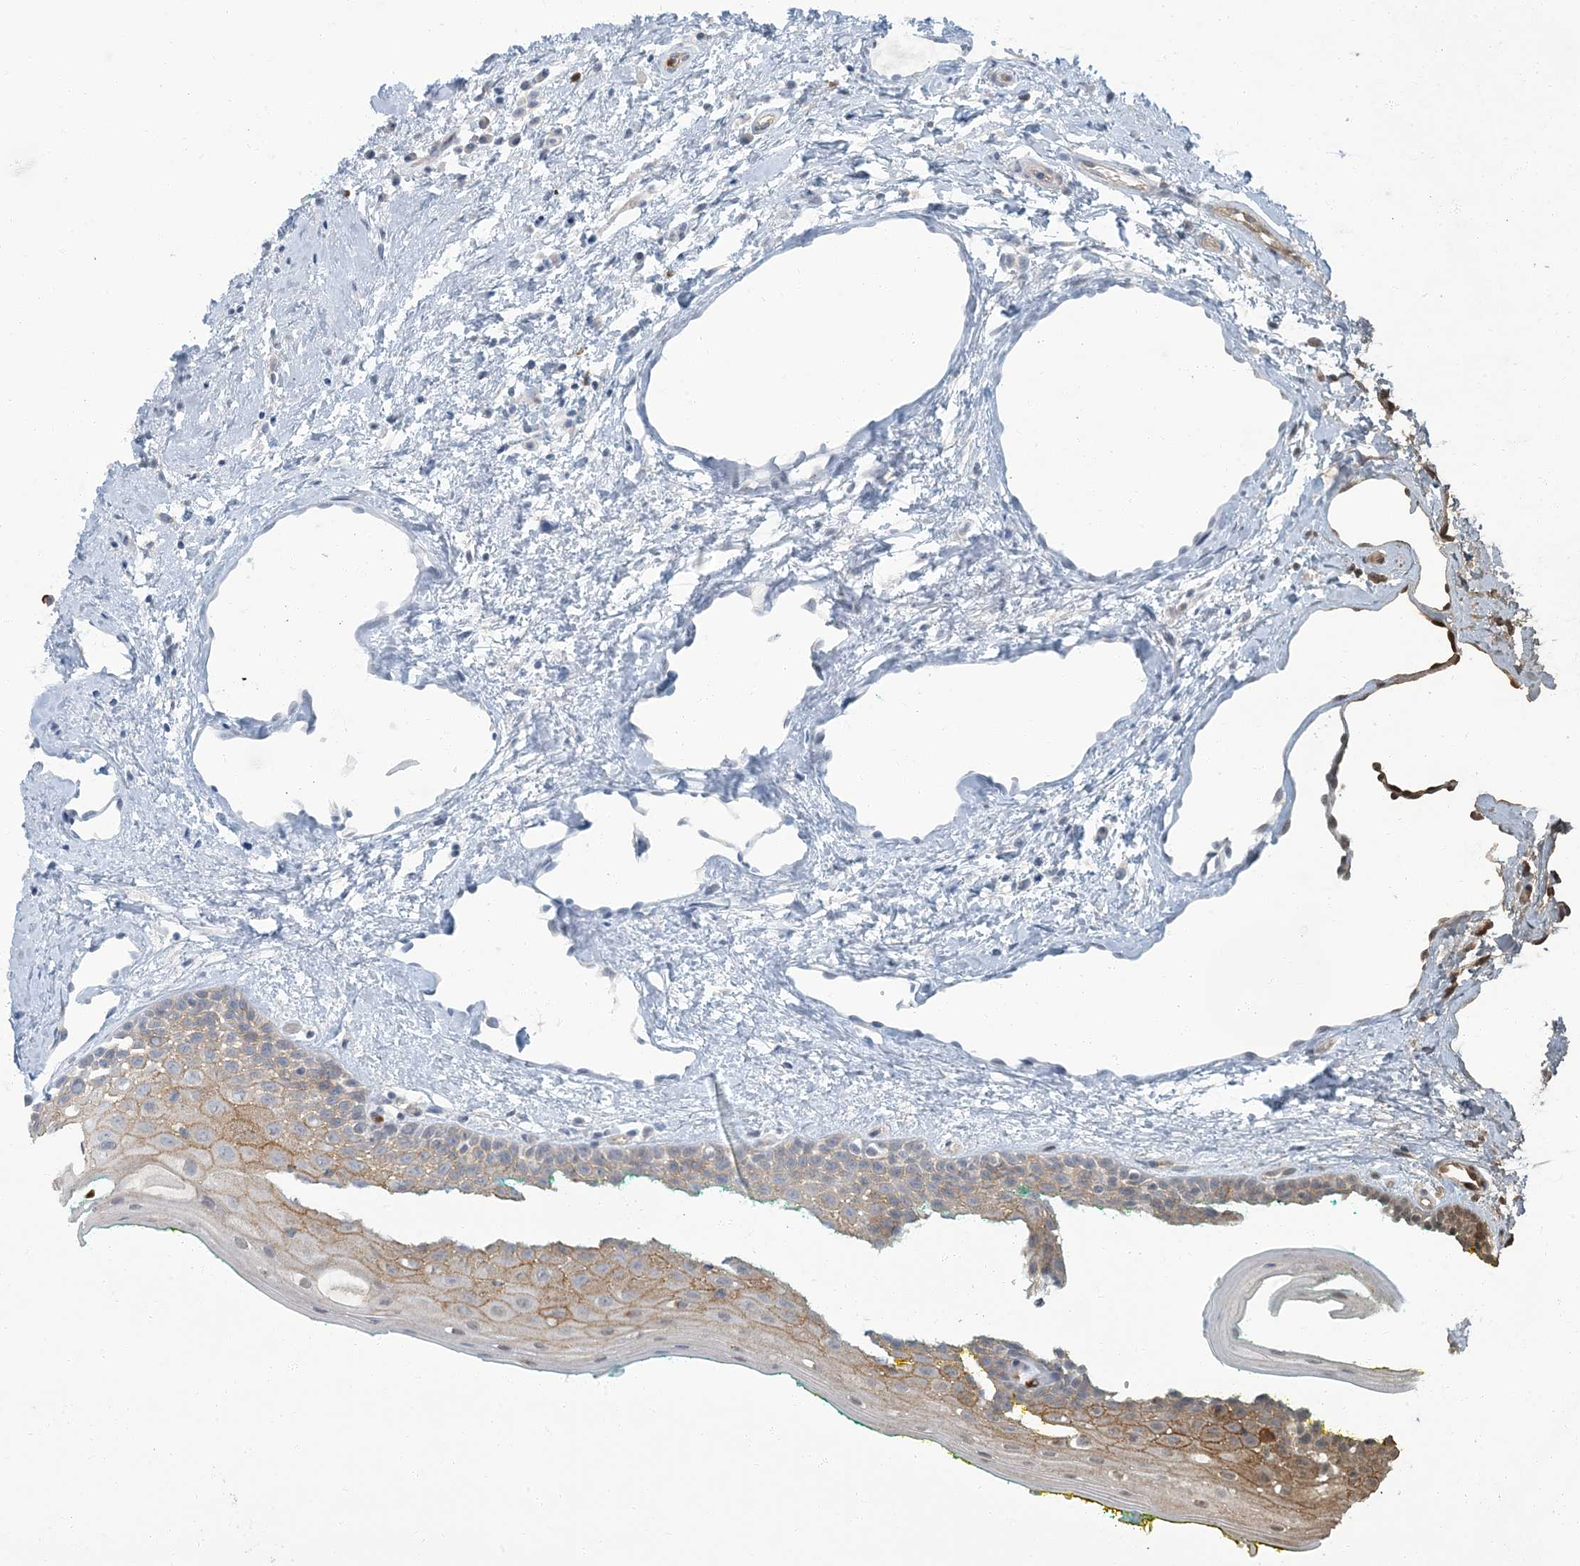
{"staining": {"intensity": "moderate", "quantity": "<25%", "location": "cytoplasmic/membranous"}, "tissue": "oral mucosa", "cell_type": "Squamous epithelial cells", "image_type": "normal", "snomed": [{"axis": "morphology", "description": "Normal tissue, NOS"}, {"axis": "topography", "description": "Oral tissue"}], "caption": "The micrograph demonstrates a brown stain indicating the presence of a protein in the cytoplasmic/membranous of squamous epithelial cells in oral mucosa. Using DAB (brown) and hematoxylin (blue) stains, captured at high magnification using brightfield microscopy.", "gene": "EPHA4", "patient": {"sex": "female", "age": 70}}